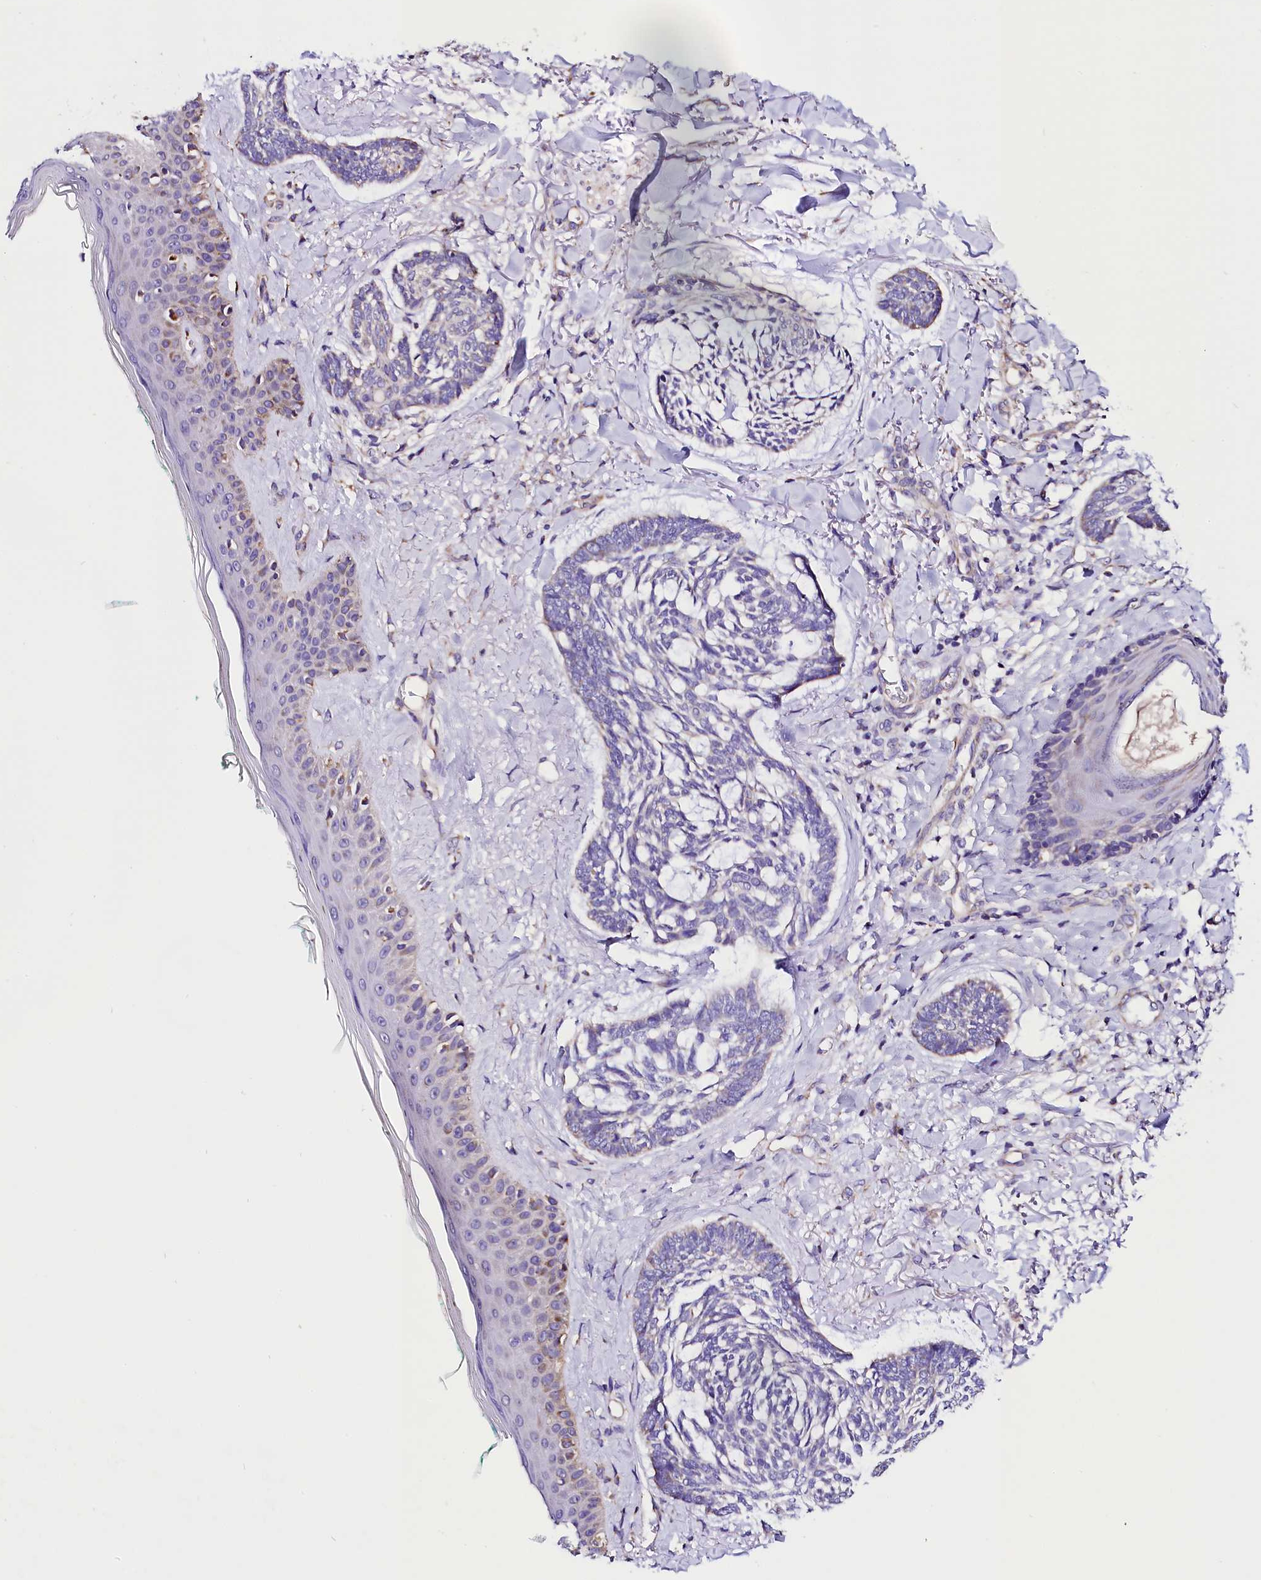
{"staining": {"intensity": "negative", "quantity": "none", "location": "none"}, "tissue": "skin cancer", "cell_type": "Tumor cells", "image_type": "cancer", "snomed": [{"axis": "morphology", "description": "Basal cell carcinoma"}, {"axis": "topography", "description": "Skin"}], "caption": "Immunohistochemistry micrograph of neoplastic tissue: human skin basal cell carcinoma stained with DAB displays no significant protein positivity in tumor cells.", "gene": "ACAA2", "patient": {"sex": "male", "age": 43}}